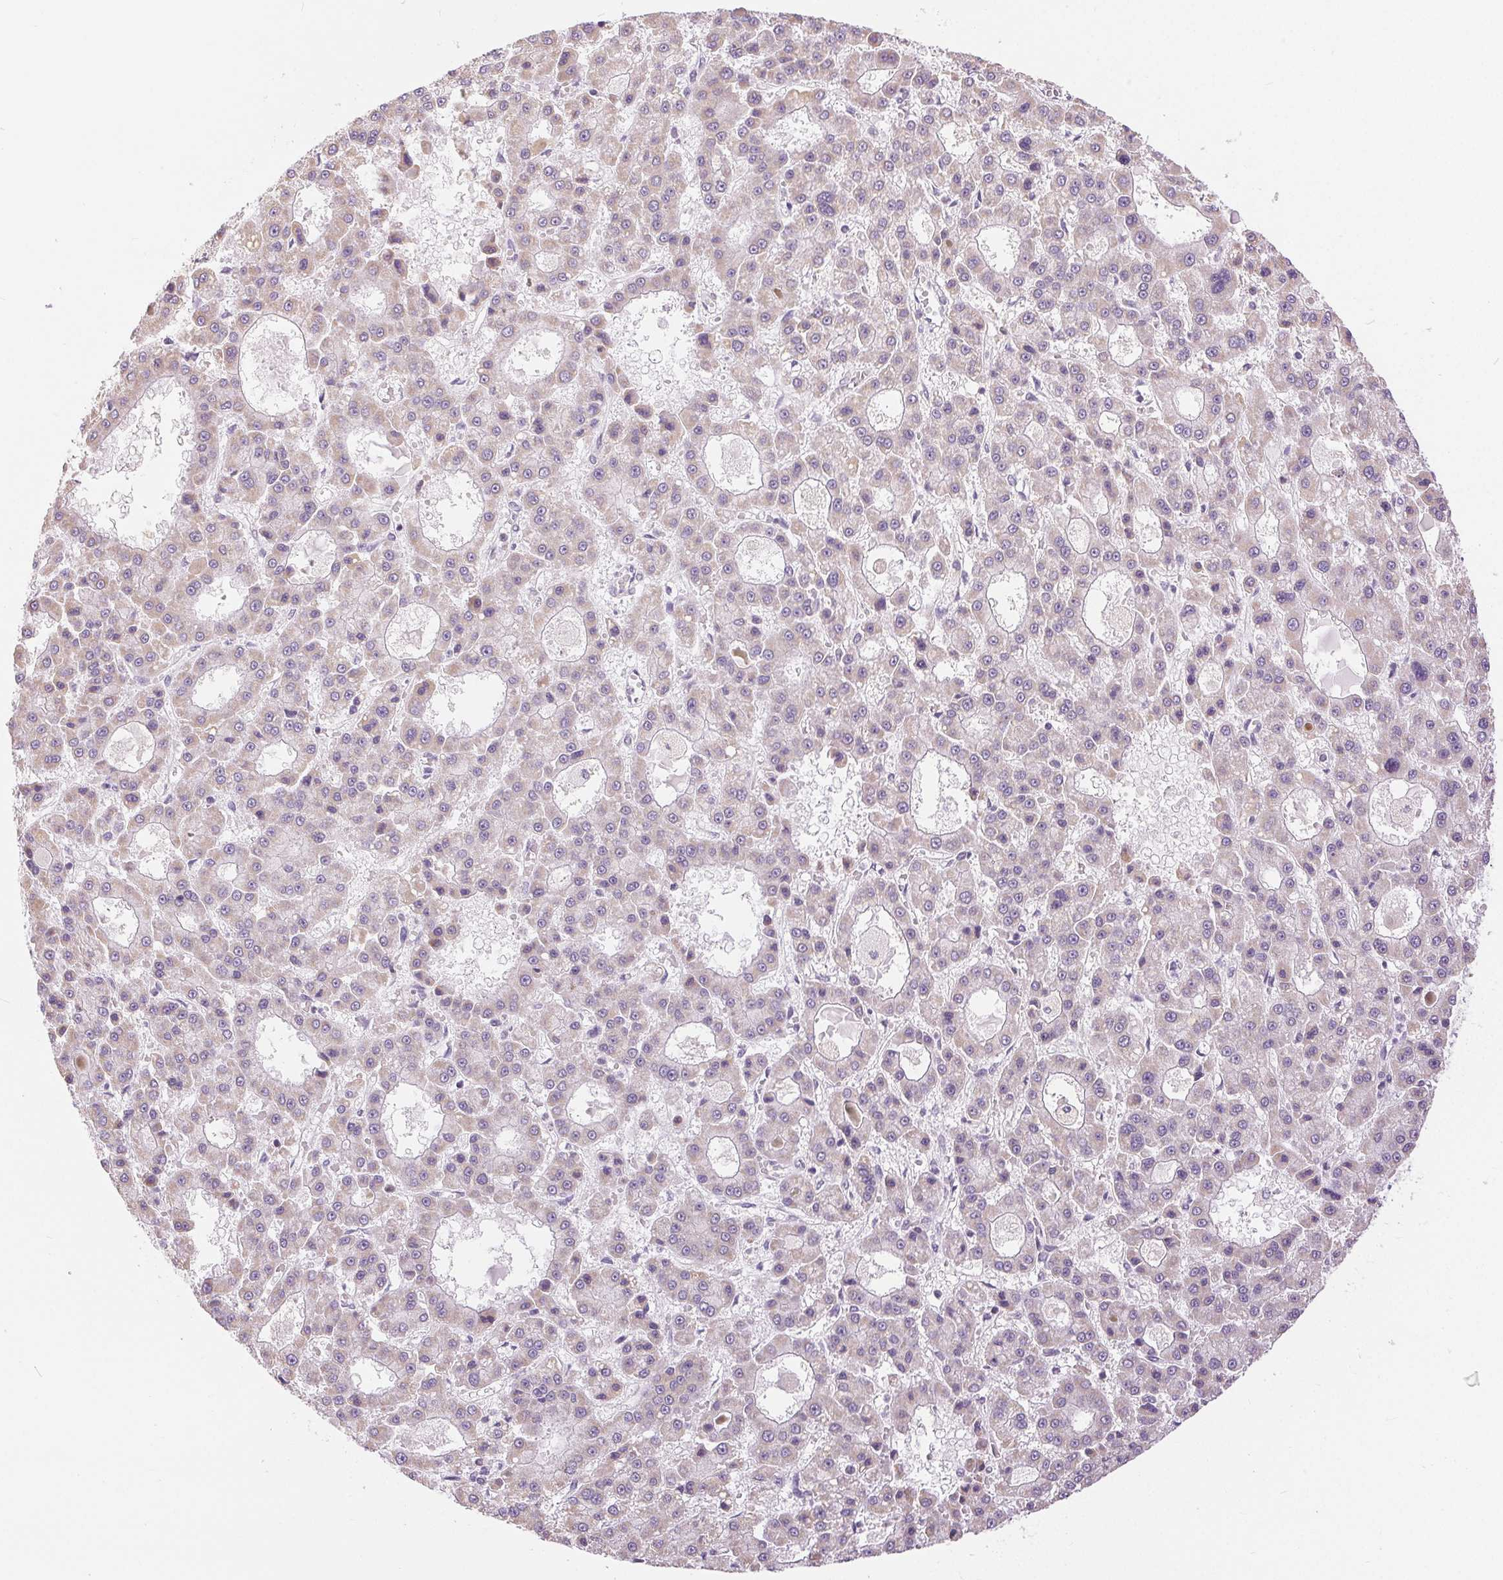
{"staining": {"intensity": "weak", "quantity": "<25%", "location": "cytoplasmic/membranous"}, "tissue": "liver cancer", "cell_type": "Tumor cells", "image_type": "cancer", "snomed": [{"axis": "morphology", "description": "Carcinoma, Hepatocellular, NOS"}, {"axis": "topography", "description": "Liver"}], "caption": "Liver cancer was stained to show a protein in brown. There is no significant positivity in tumor cells. Brightfield microscopy of immunohistochemistry stained with DAB (brown) and hematoxylin (blue), captured at high magnification.", "gene": "POU2F2", "patient": {"sex": "male", "age": 70}}